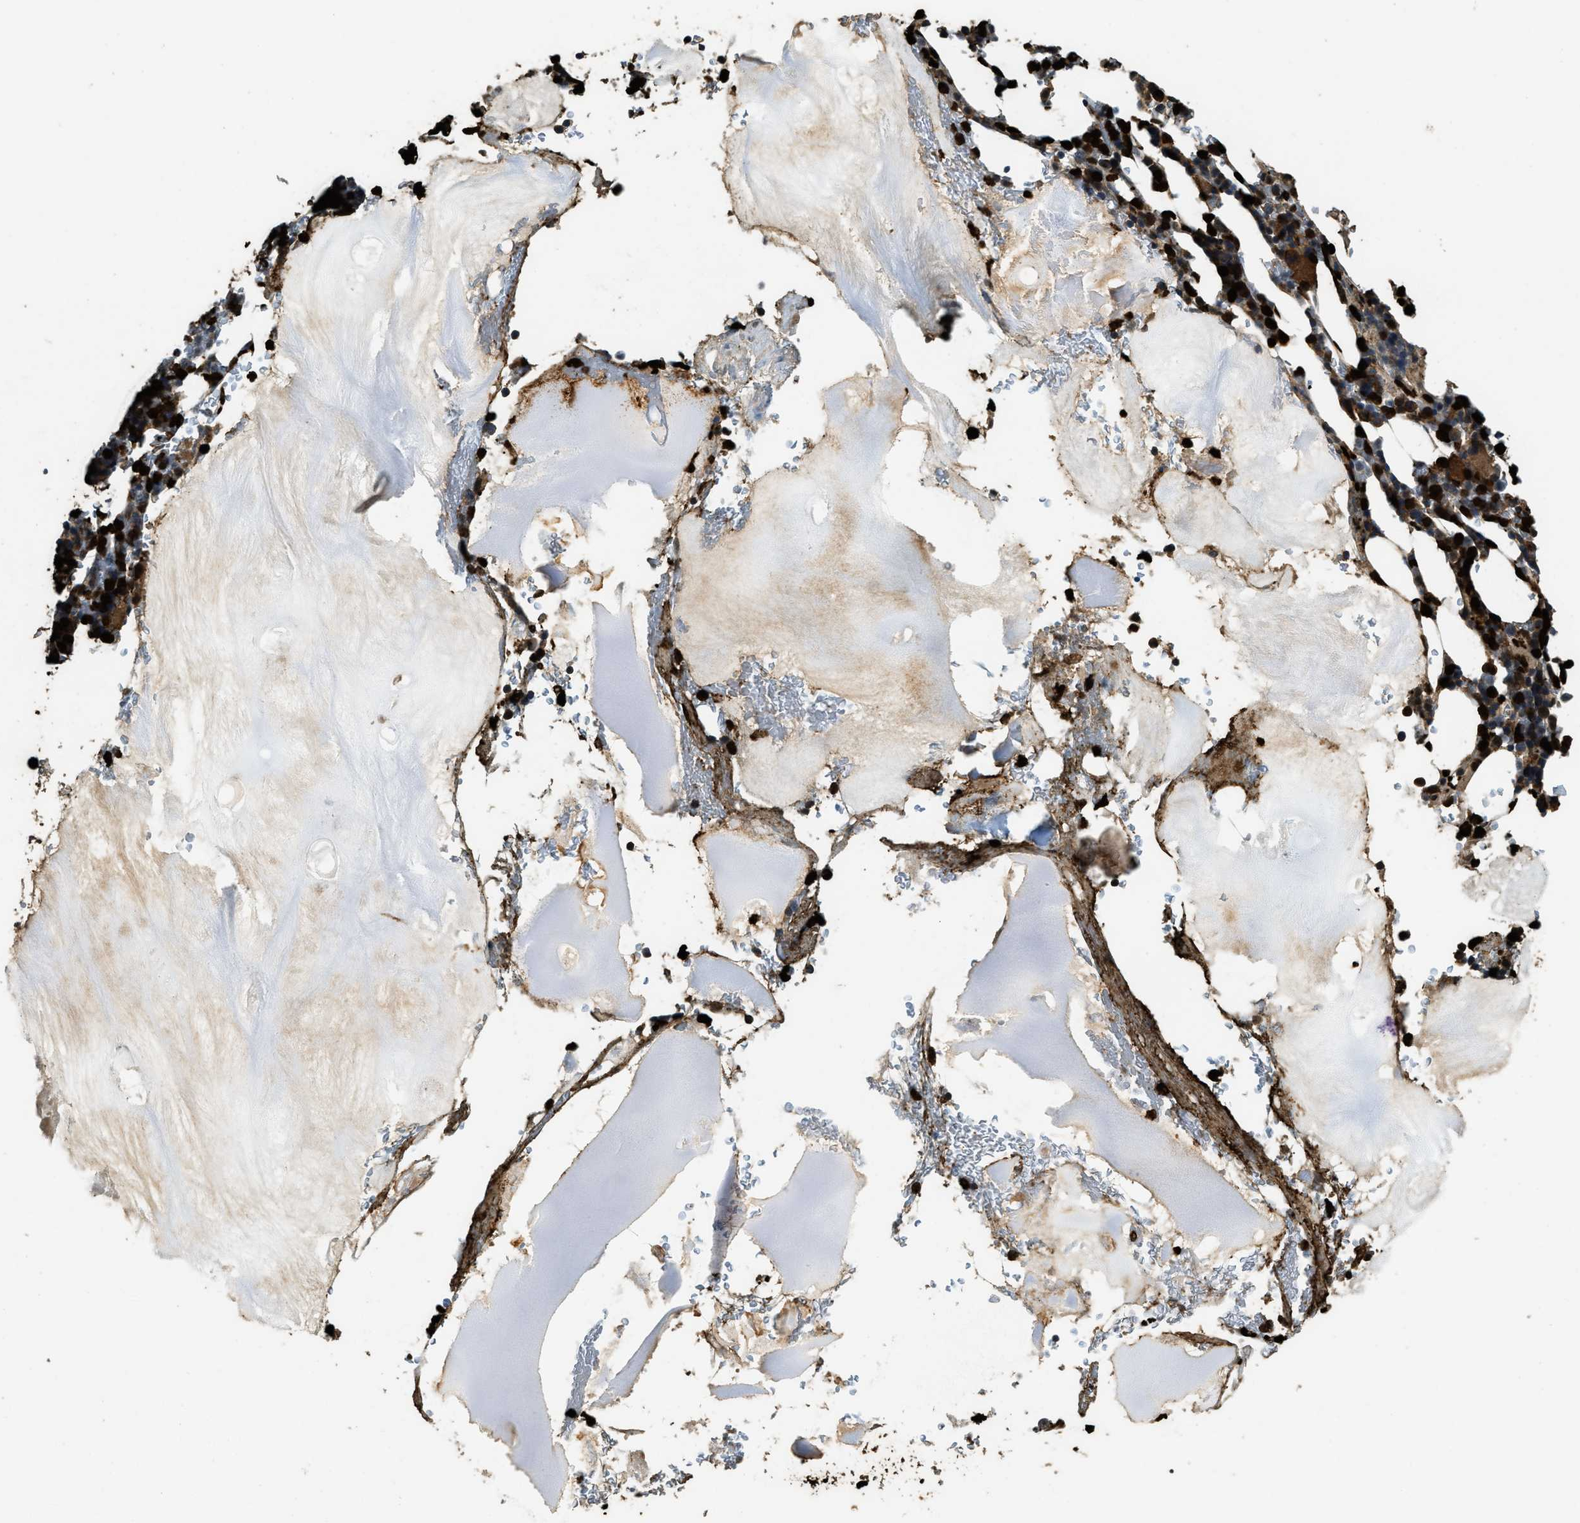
{"staining": {"intensity": "strong", "quantity": ">75%", "location": "cytoplasmic/membranous,nuclear"}, "tissue": "bone marrow", "cell_type": "Hematopoietic cells", "image_type": "normal", "snomed": [{"axis": "morphology", "description": "Normal tissue, NOS"}, {"axis": "topography", "description": "Bone marrow"}], "caption": "Normal bone marrow reveals strong cytoplasmic/membranous,nuclear positivity in about >75% of hematopoietic cells.", "gene": "RNF141", "patient": {"sex": "female", "age": 81}}